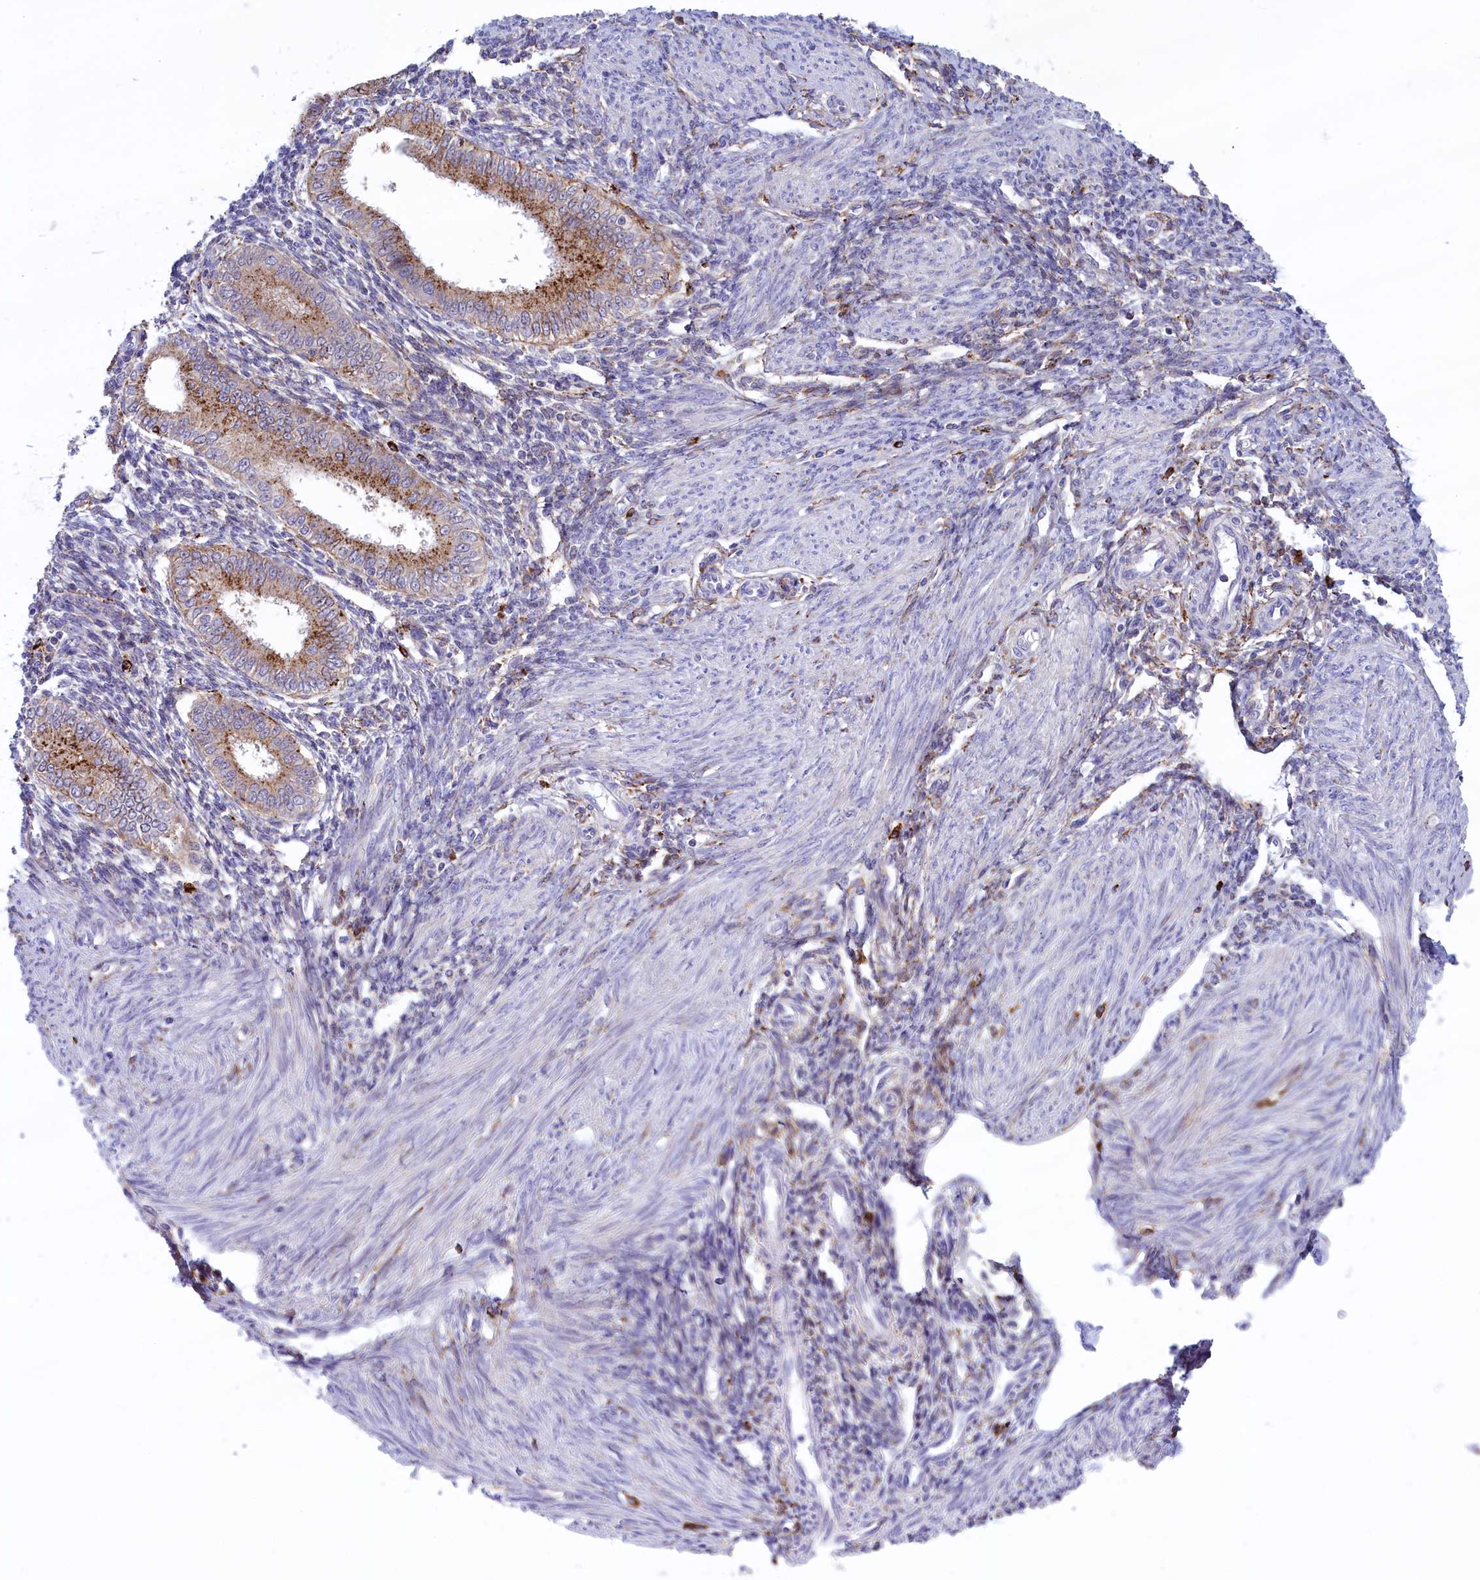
{"staining": {"intensity": "negative", "quantity": "none", "location": "none"}, "tissue": "endometrium", "cell_type": "Cells in endometrial stroma", "image_type": "normal", "snomed": [{"axis": "morphology", "description": "Normal tissue, NOS"}, {"axis": "topography", "description": "Uterus"}, {"axis": "topography", "description": "Endometrium"}], "caption": "Immunohistochemistry micrograph of unremarkable endometrium: endometrium stained with DAB (3,3'-diaminobenzidine) exhibits no significant protein positivity in cells in endometrial stroma.", "gene": "MAN2B1", "patient": {"sex": "female", "age": 48}}